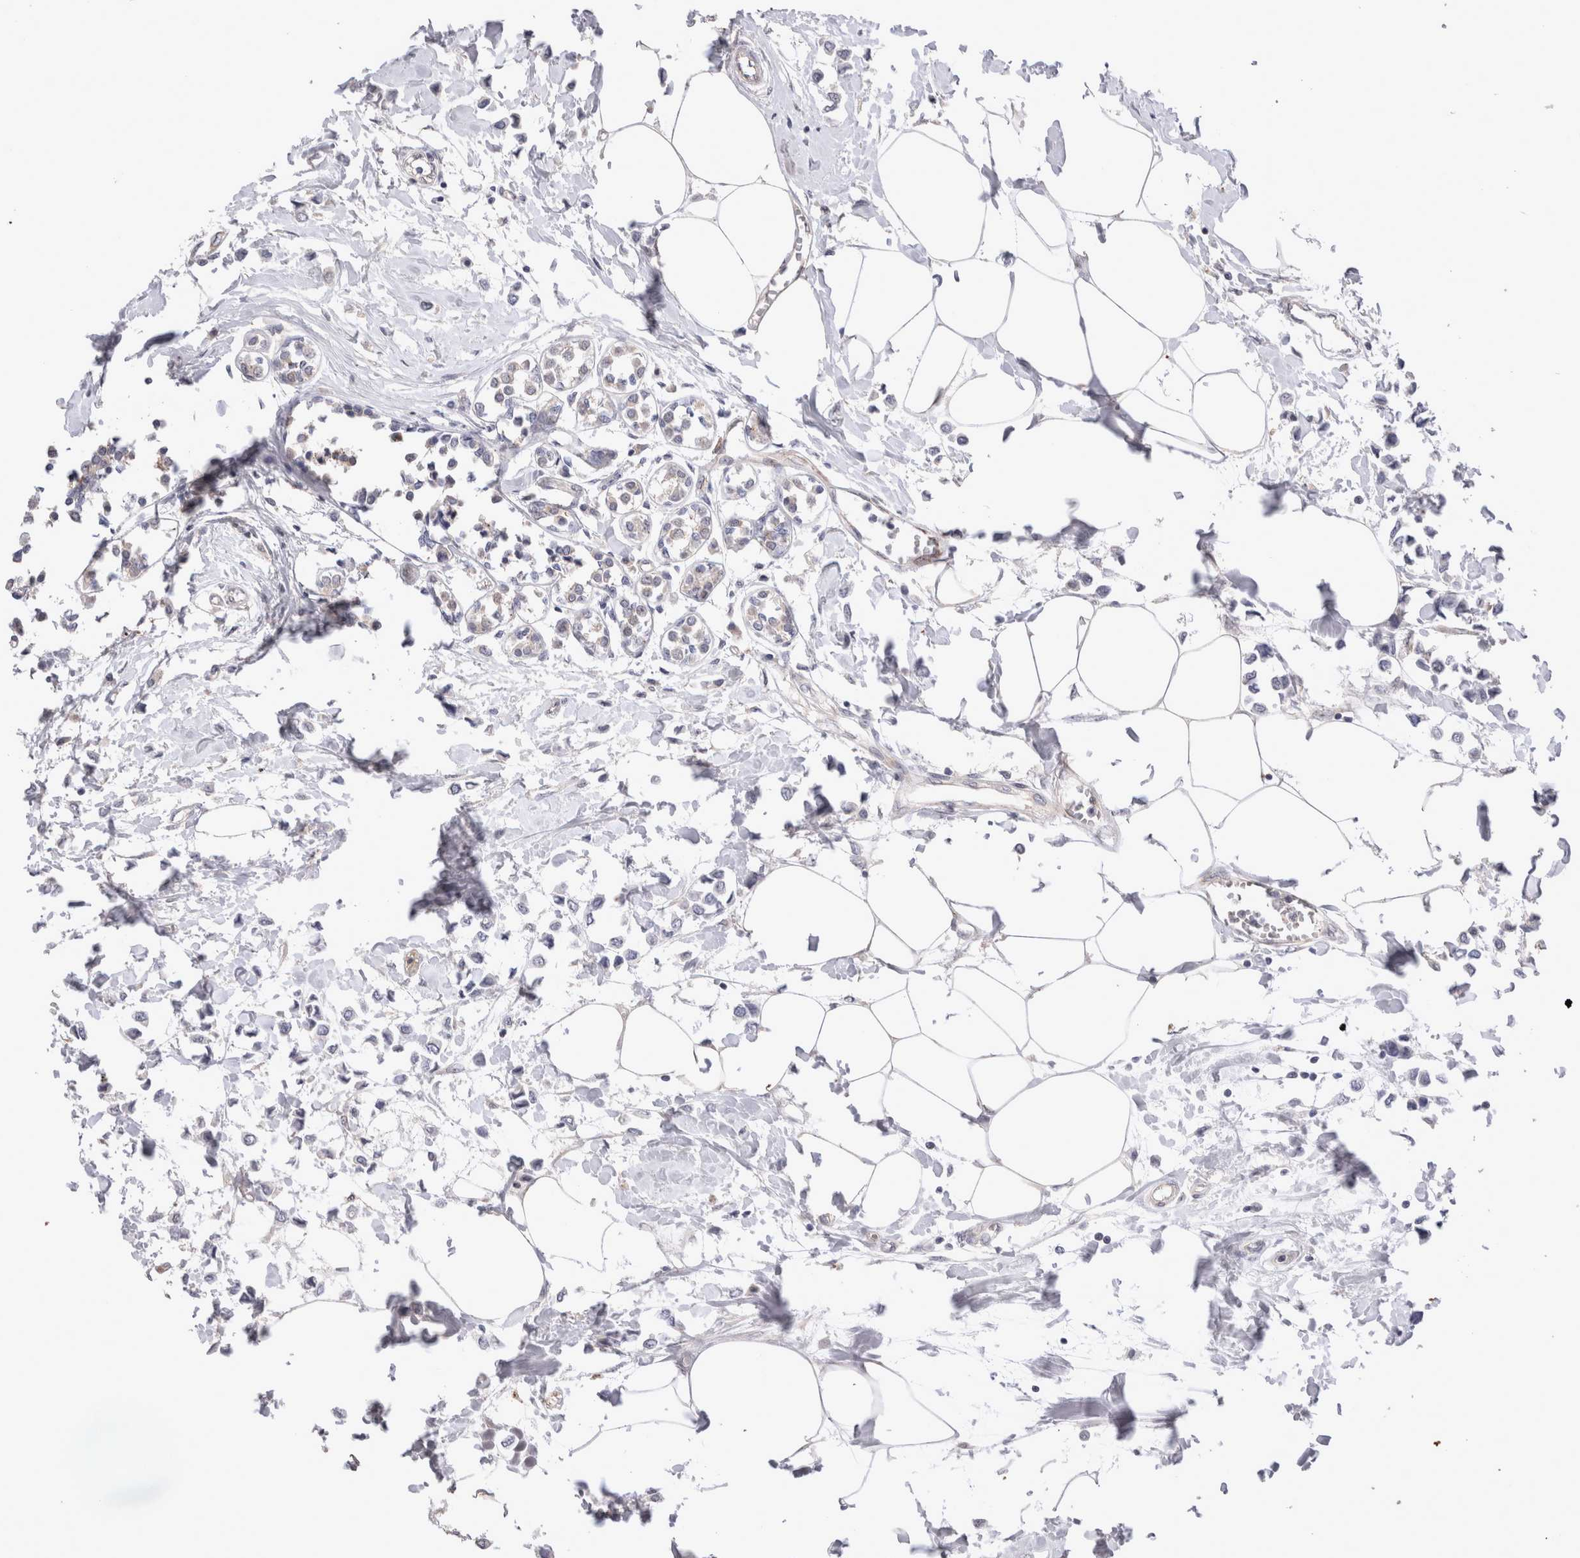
{"staining": {"intensity": "negative", "quantity": "none", "location": "none"}, "tissue": "breast cancer", "cell_type": "Tumor cells", "image_type": "cancer", "snomed": [{"axis": "morphology", "description": "Lobular carcinoma"}, {"axis": "topography", "description": "Breast"}], "caption": "Human breast lobular carcinoma stained for a protein using immunohistochemistry displays no positivity in tumor cells.", "gene": "STK11", "patient": {"sex": "female", "age": 51}}